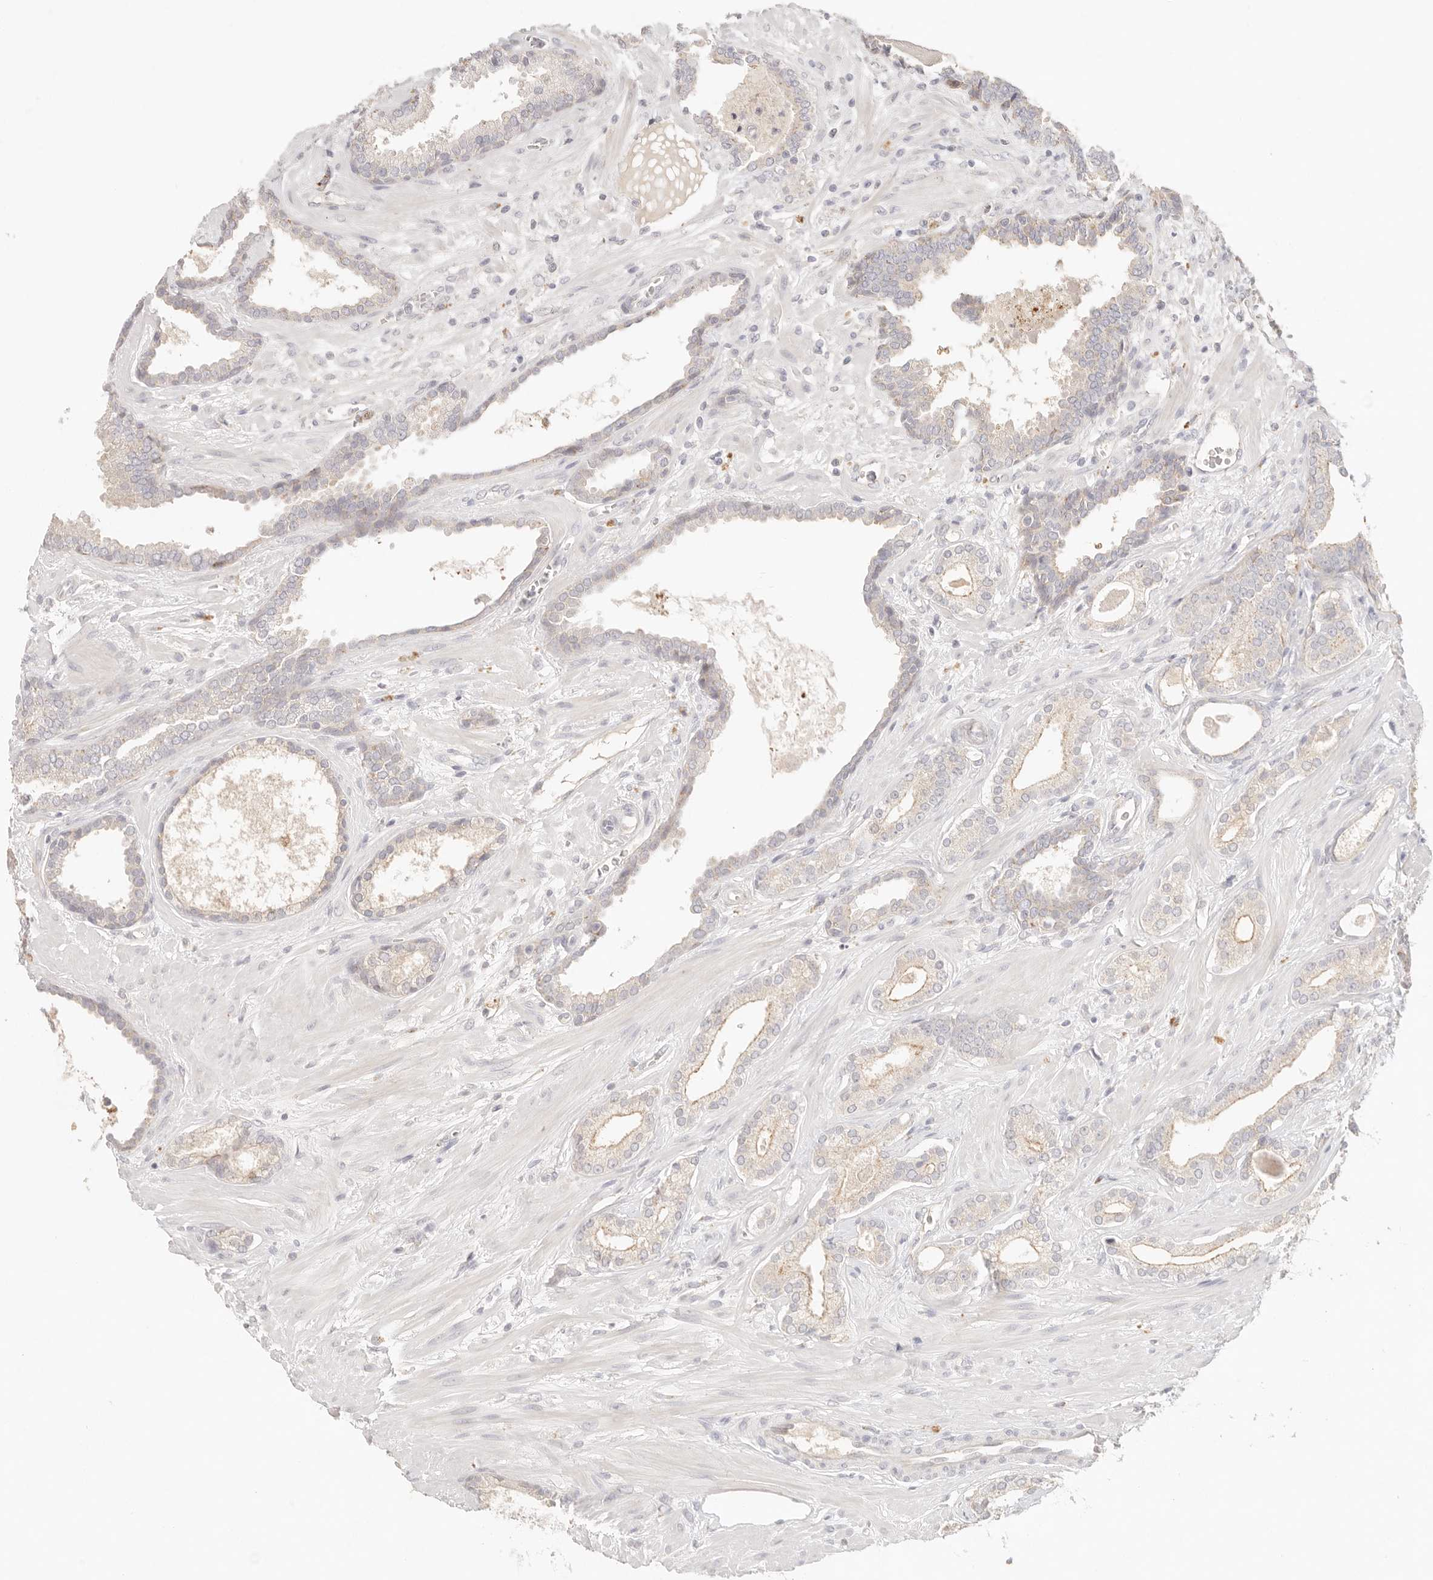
{"staining": {"intensity": "weak", "quantity": "<25%", "location": "cytoplasmic/membranous"}, "tissue": "prostate cancer", "cell_type": "Tumor cells", "image_type": "cancer", "snomed": [{"axis": "morphology", "description": "Adenocarcinoma, Low grade"}, {"axis": "topography", "description": "Prostate"}], "caption": "IHC of human adenocarcinoma (low-grade) (prostate) demonstrates no expression in tumor cells. (DAB (3,3'-diaminobenzidine) IHC visualized using brightfield microscopy, high magnification).", "gene": "CEP120", "patient": {"sex": "male", "age": 70}}